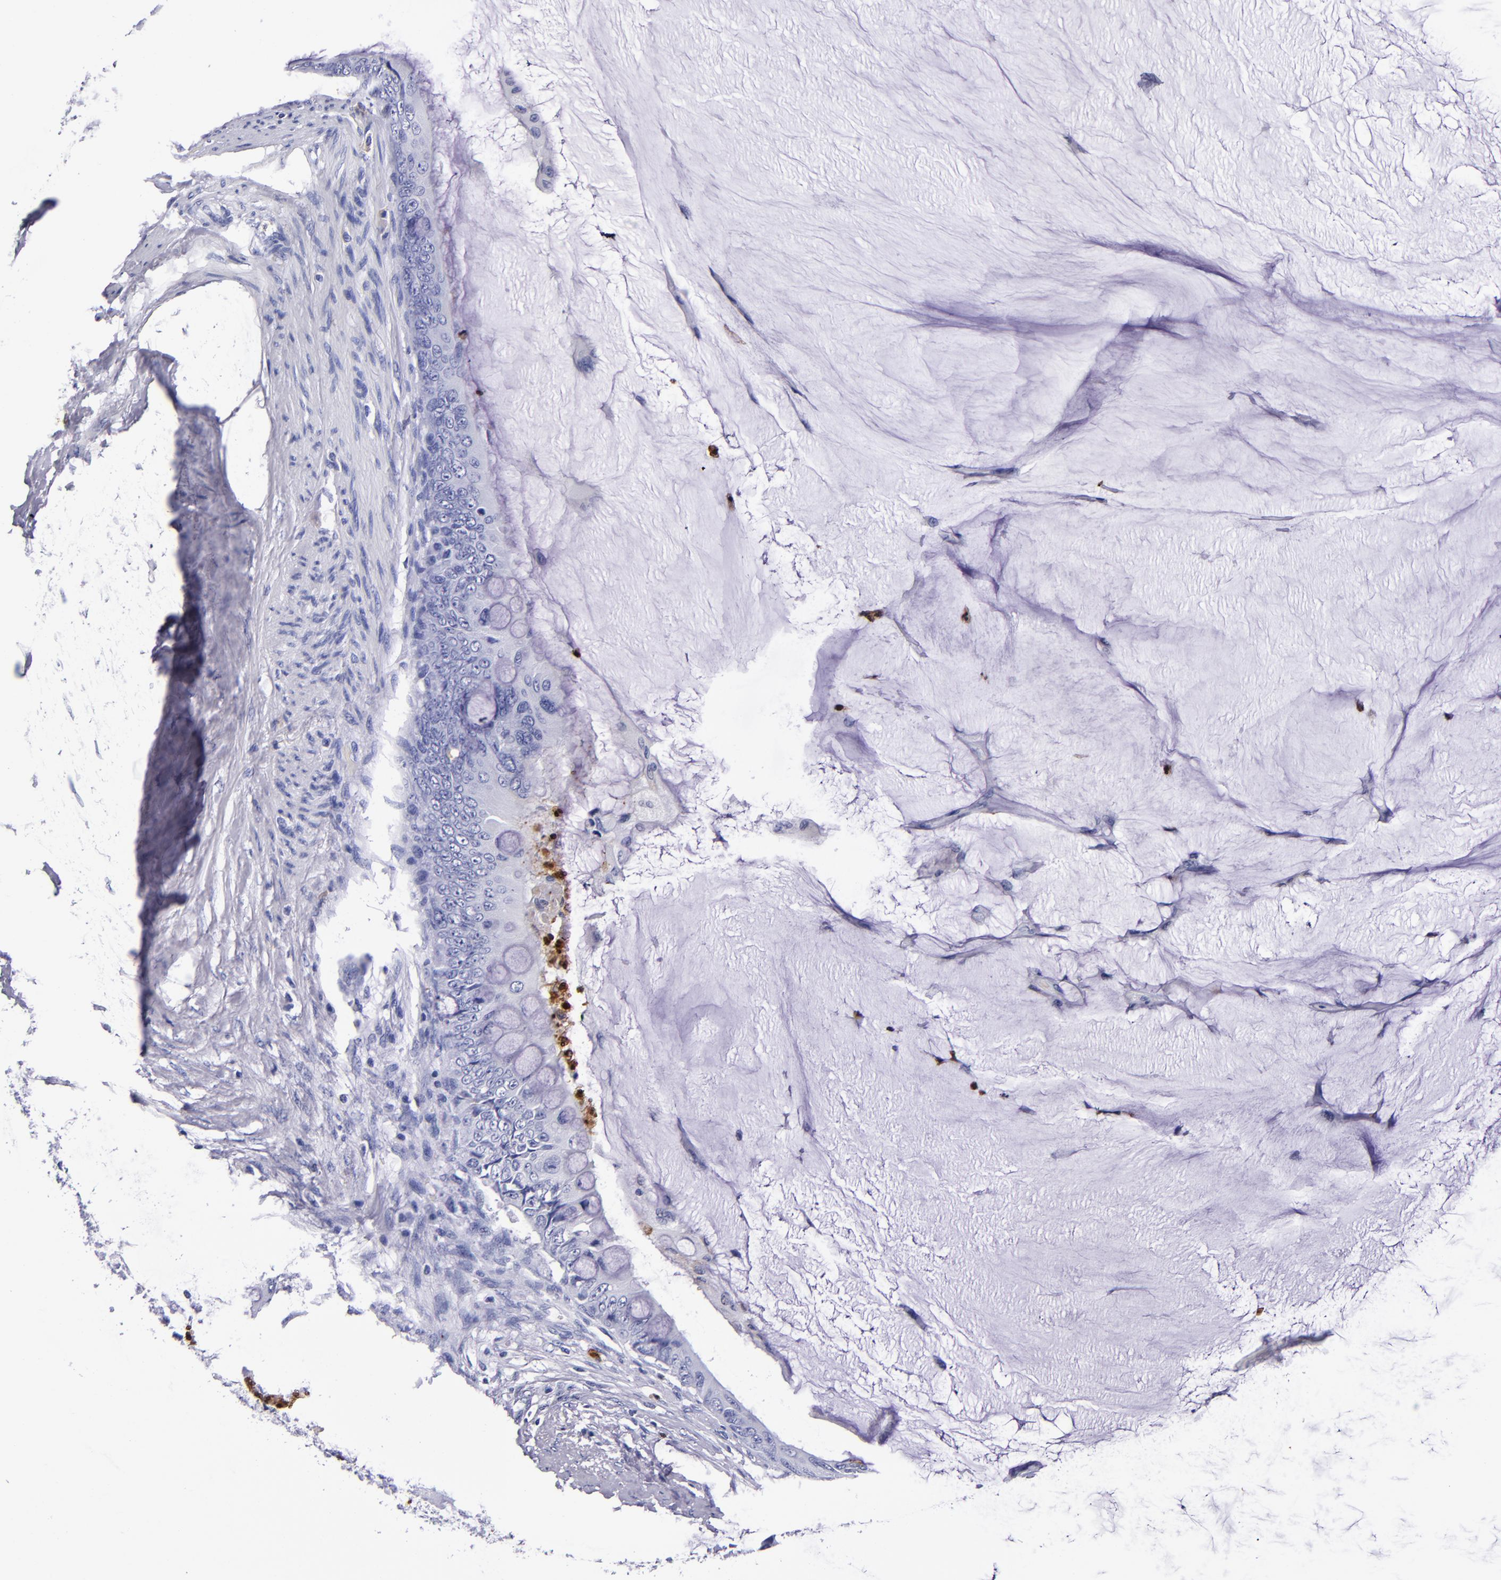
{"staining": {"intensity": "negative", "quantity": "none", "location": "none"}, "tissue": "colorectal cancer", "cell_type": "Tumor cells", "image_type": "cancer", "snomed": [{"axis": "morphology", "description": "Normal tissue, NOS"}, {"axis": "morphology", "description": "Adenocarcinoma, NOS"}, {"axis": "topography", "description": "Rectum"}, {"axis": "topography", "description": "Peripheral nerve tissue"}], "caption": "This is a image of immunohistochemistry (IHC) staining of colorectal cancer, which shows no expression in tumor cells.", "gene": "S100A8", "patient": {"sex": "female", "age": 77}}